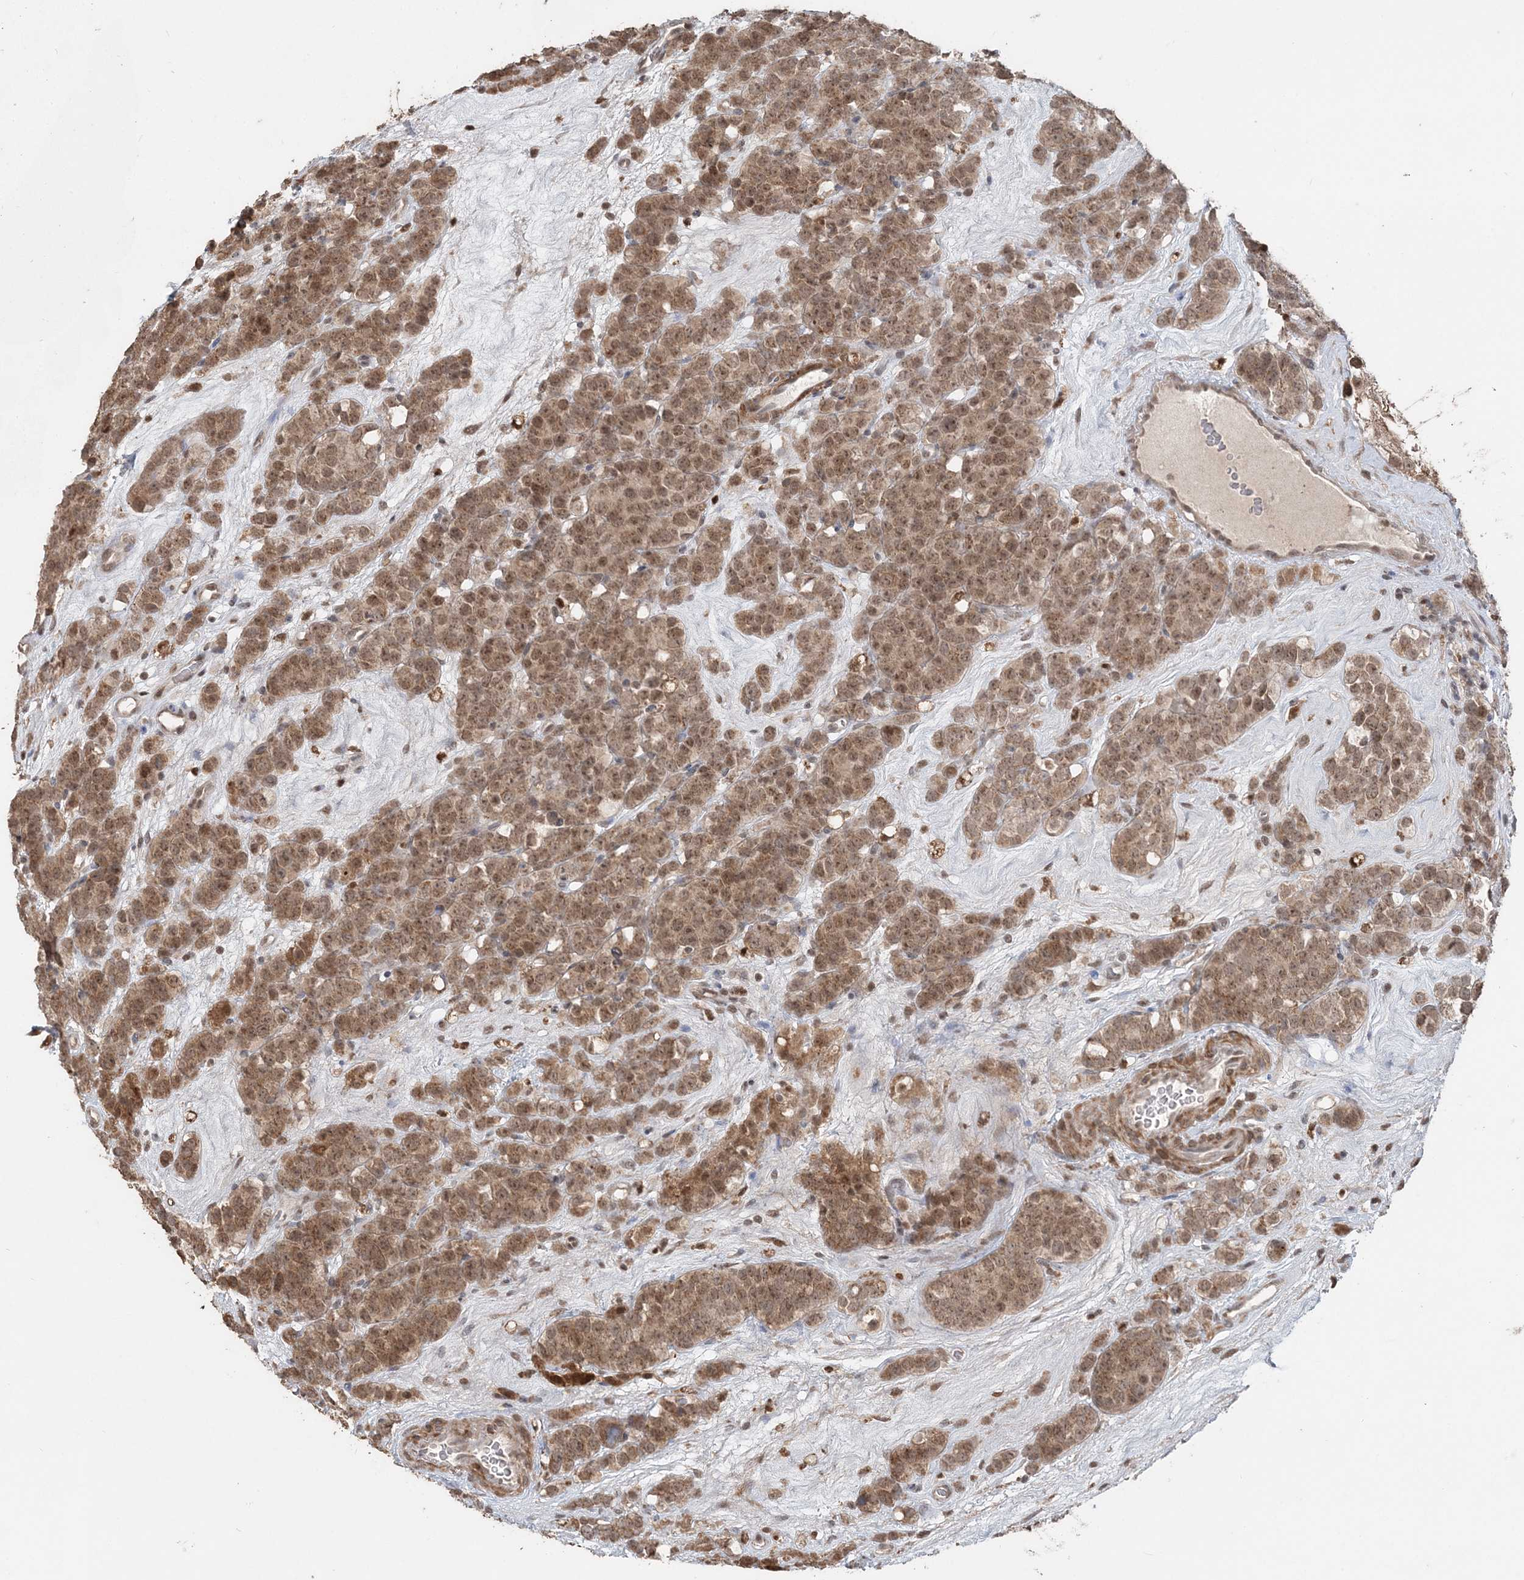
{"staining": {"intensity": "moderate", "quantity": ">75%", "location": "cytoplasmic/membranous,nuclear"}, "tissue": "testis cancer", "cell_type": "Tumor cells", "image_type": "cancer", "snomed": [{"axis": "morphology", "description": "Seminoma, NOS"}, {"axis": "topography", "description": "Testis"}], "caption": "Immunohistochemical staining of human seminoma (testis) shows moderate cytoplasmic/membranous and nuclear protein positivity in about >75% of tumor cells.", "gene": "SLU7", "patient": {"sex": "male", "age": 71}}